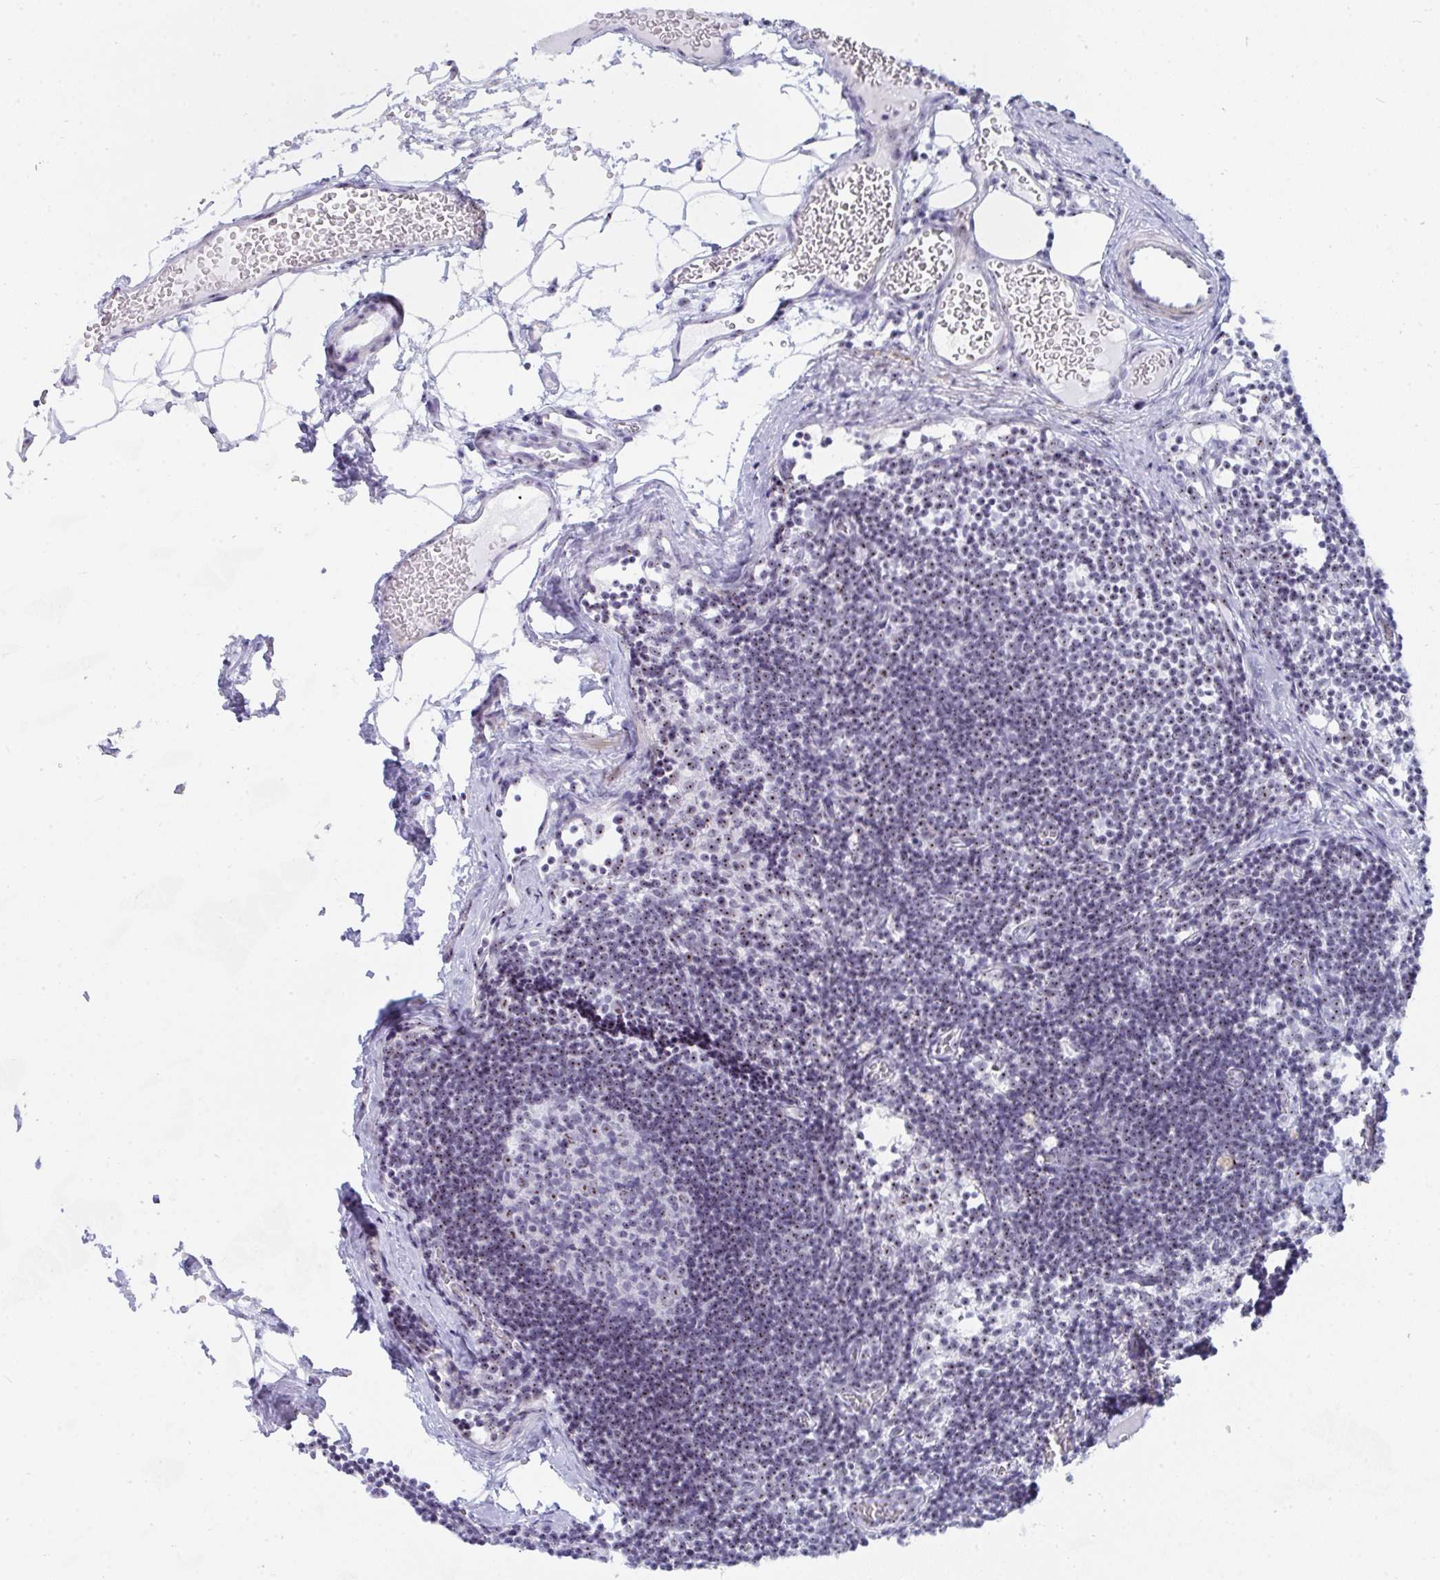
{"staining": {"intensity": "moderate", "quantity": "<25%", "location": "nuclear"}, "tissue": "lymph node", "cell_type": "Germinal center cells", "image_type": "normal", "snomed": [{"axis": "morphology", "description": "Normal tissue, NOS"}, {"axis": "topography", "description": "Lymph node"}], "caption": "Brown immunohistochemical staining in normal lymph node demonstrates moderate nuclear expression in about <25% of germinal center cells. The staining was performed using DAB to visualize the protein expression in brown, while the nuclei were stained in blue with hematoxylin (Magnification: 20x).", "gene": "NOP10", "patient": {"sex": "female", "age": 31}}